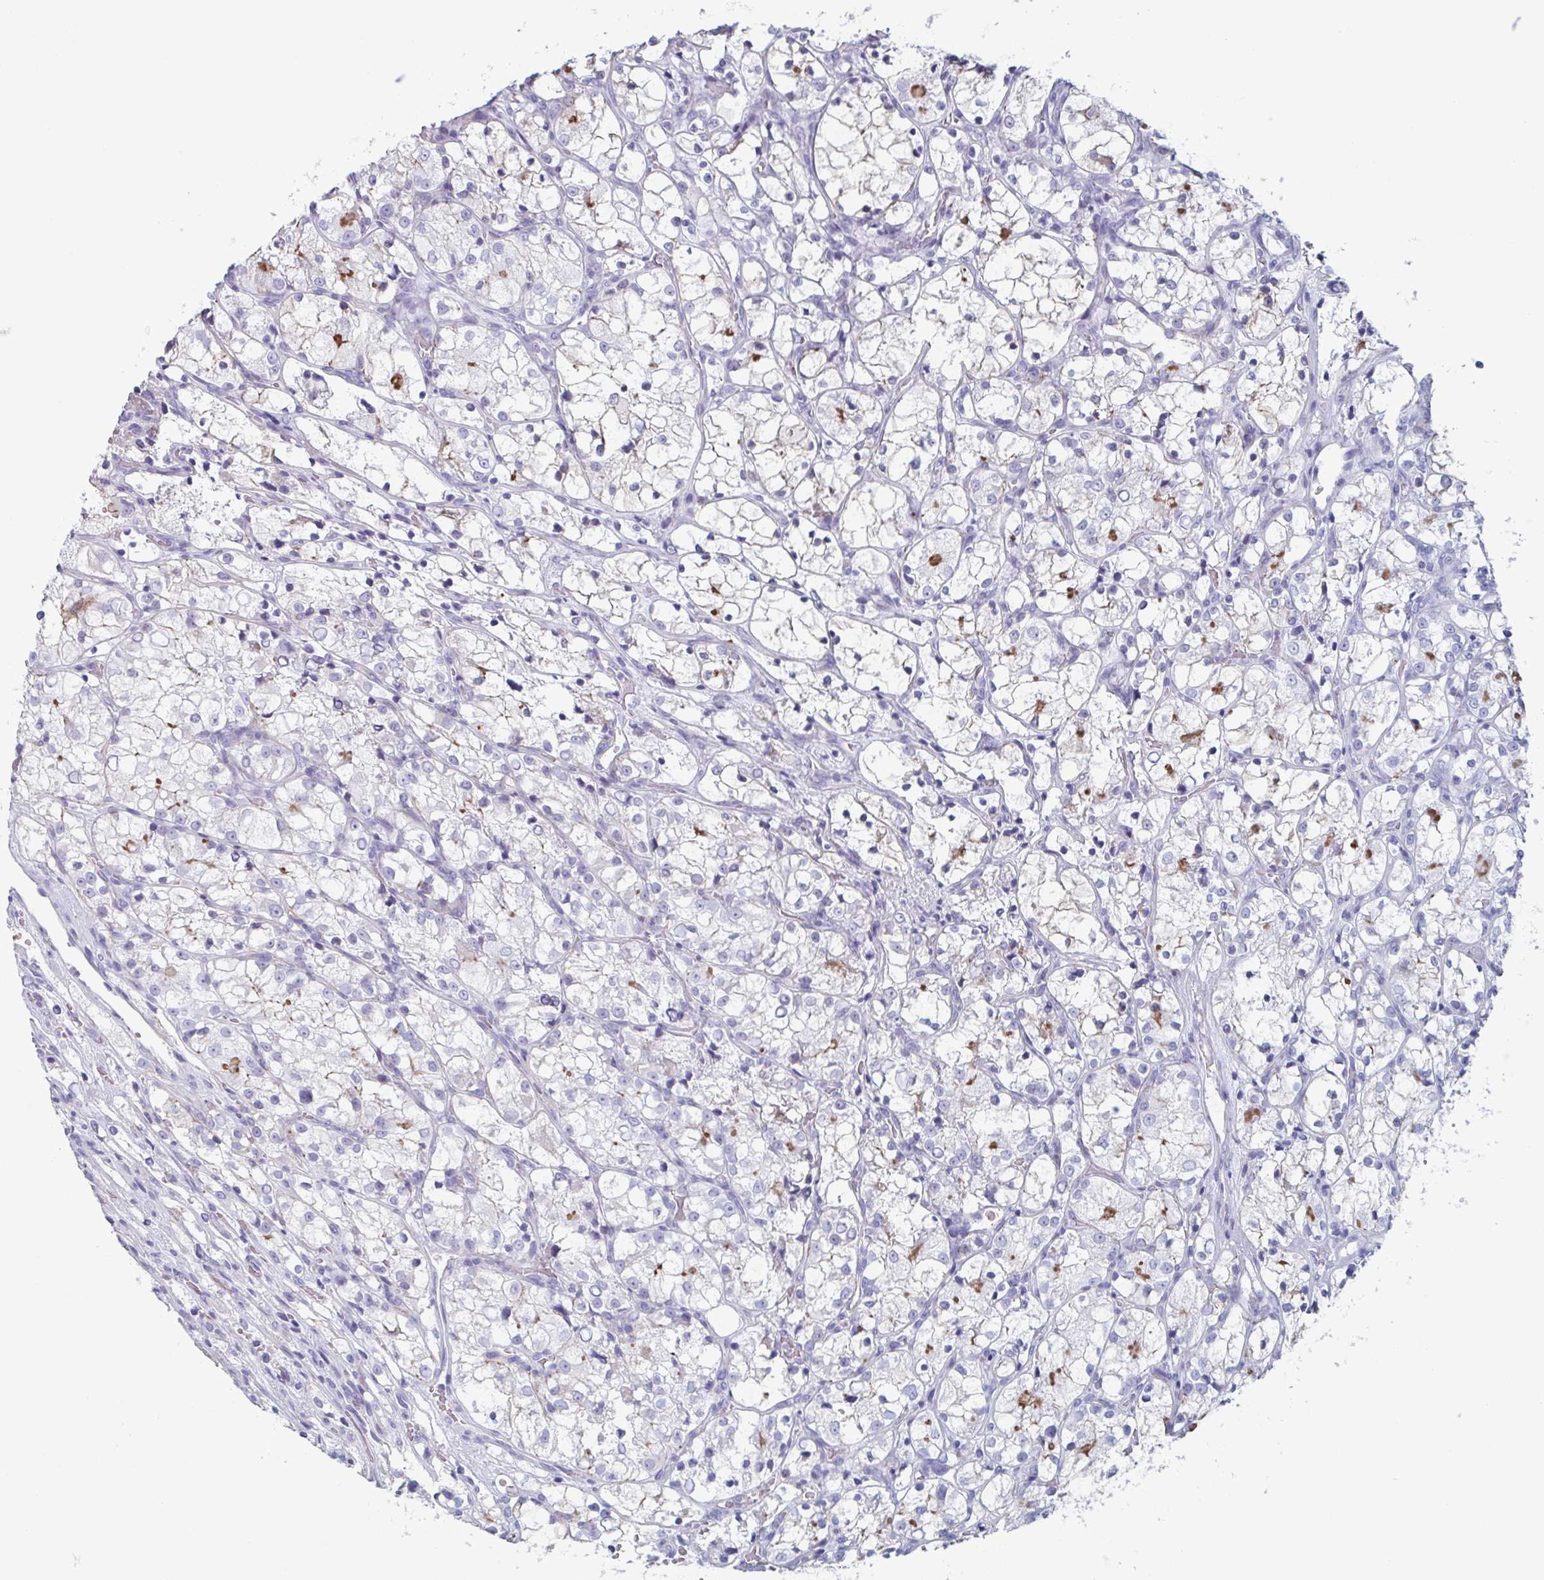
{"staining": {"intensity": "negative", "quantity": "none", "location": "none"}, "tissue": "renal cancer", "cell_type": "Tumor cells", "image_type": "cancer", "snomed": [{"axis": "morphology", "description": "Adenocarcinoma, NOS"}, {"axis": "topography", "description": "Kidney"}], "caption": "An IHC histopathology image of renal cancer is shown. There is no staining in tumor cells of renal cancer.", "gene": "BPI", "patient": {"sex": "female", "age": 69}}